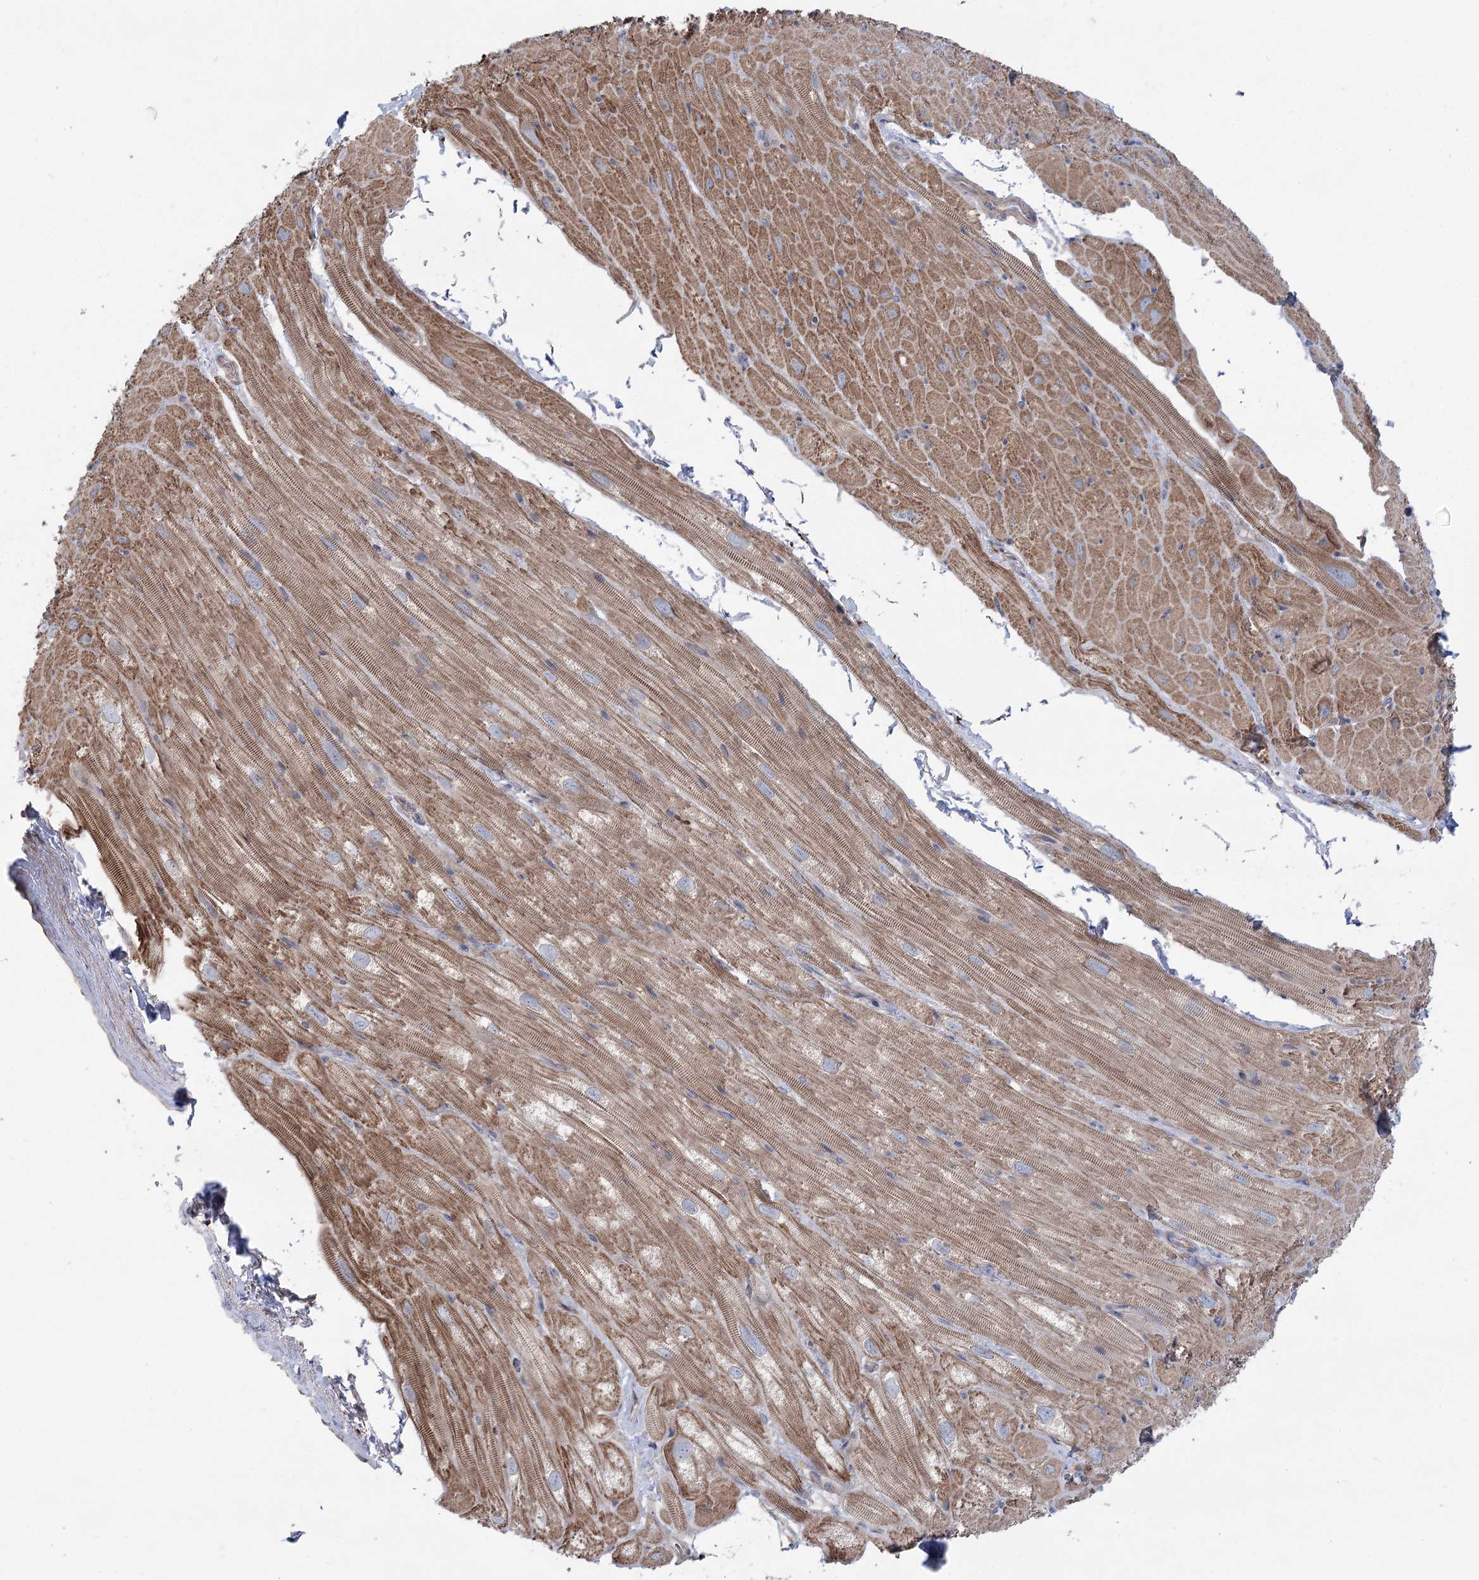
{"staining": {"intensity": "moderate", "quantity": ">75%", "location": "cytoplasmic/membranous"}, "tissue": "heart muscle", "cell_type": "Cardiomyocytes", "image_type": "normal", "snomed": [{"axis": "morphology", "description": "Normal tissue, NOS"}, {"axis": "topography", "description": "Heart"}], "caption": "High-magnification brightfield microscopy of unremarkable heart muscle stained with DAB (3,3'-diaminobenzidine) (brown) and counterstained with hematoxylin (blue). cardiomyocytes exhibit moderate cytoplasmic/membranous staining is seen in approximately>75% of cells.", "gene": "SCN11A", "patient": {"sex": "male", "age": 50}}